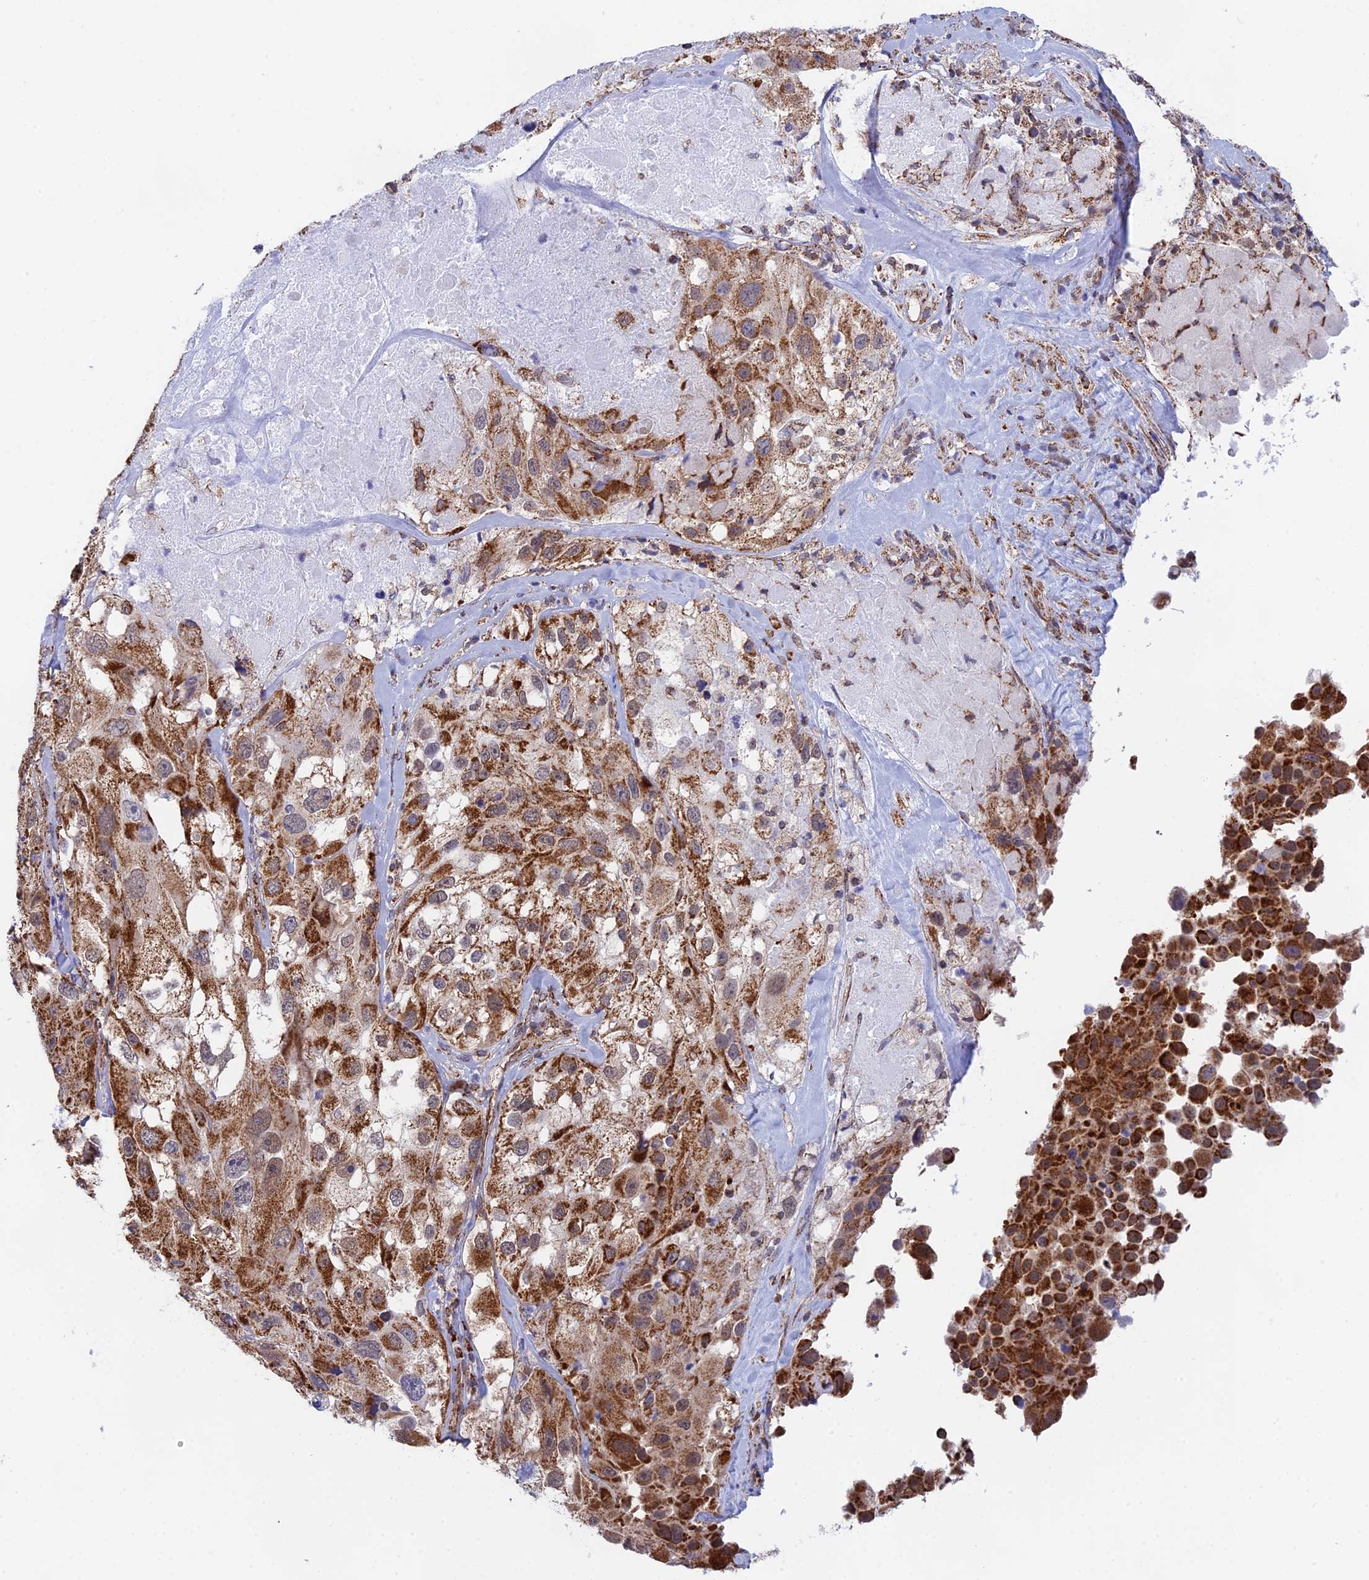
{"staining": {"intensity": "strong", "quantity": ">75%", "location": "cytoplasmic/membranous"}, "tissue": "melanoma", "cell_type": "Tumor cells", "image_type": "cancer", "snomed": [{"axis": "morphology", "description": "Malignant melanoma, Metastatic site"}, {"axis": "topography", "description": "Lymph node"}], "caption": "The immunohistochemical stain highlights strong cytoplasmic/membranous staining in tumor cells of melanoma tissue. The protein is shown in brown color, while the nuclei are stained blue.", "gene": "CDC16", "patient": {"sex": "male", "age": 62}}